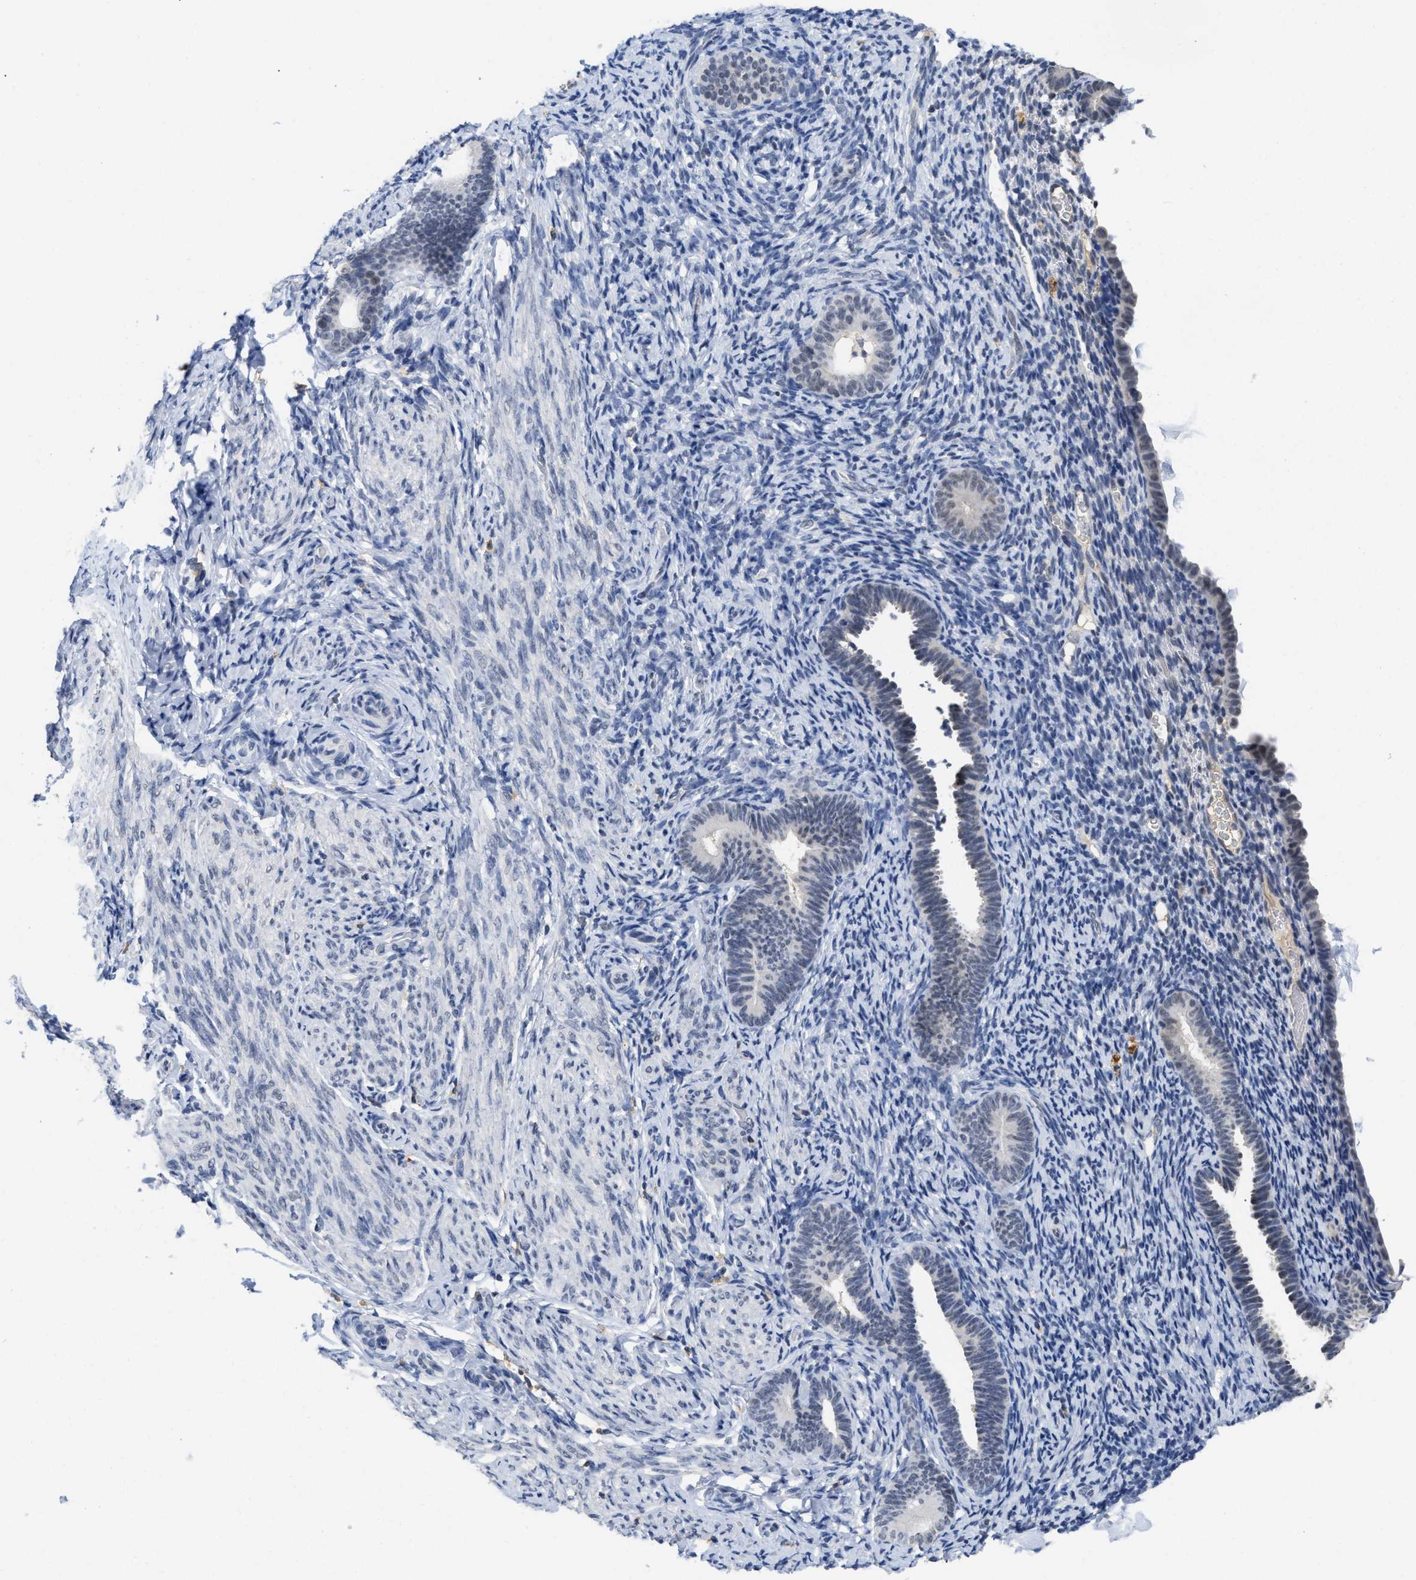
{"staining": {"intensity": "weak", "quantity": "<25%", "location": "nuclear"}, "tissue": "endometrium", "cell_type": "Cells in endometrial stroma", "image_type": "normal", "snomed": [{"axis": "morphology", "description": "Normal tissue, NOS"}, {"axis": "topography", "description": "Endometrium"}], "caption": "Endometrium stained for a protein using IHC demonstrates no staining cells in endometrial stroma.", "gene": "GGNBP2", "patient": {"sex": "female", "age": 51}}